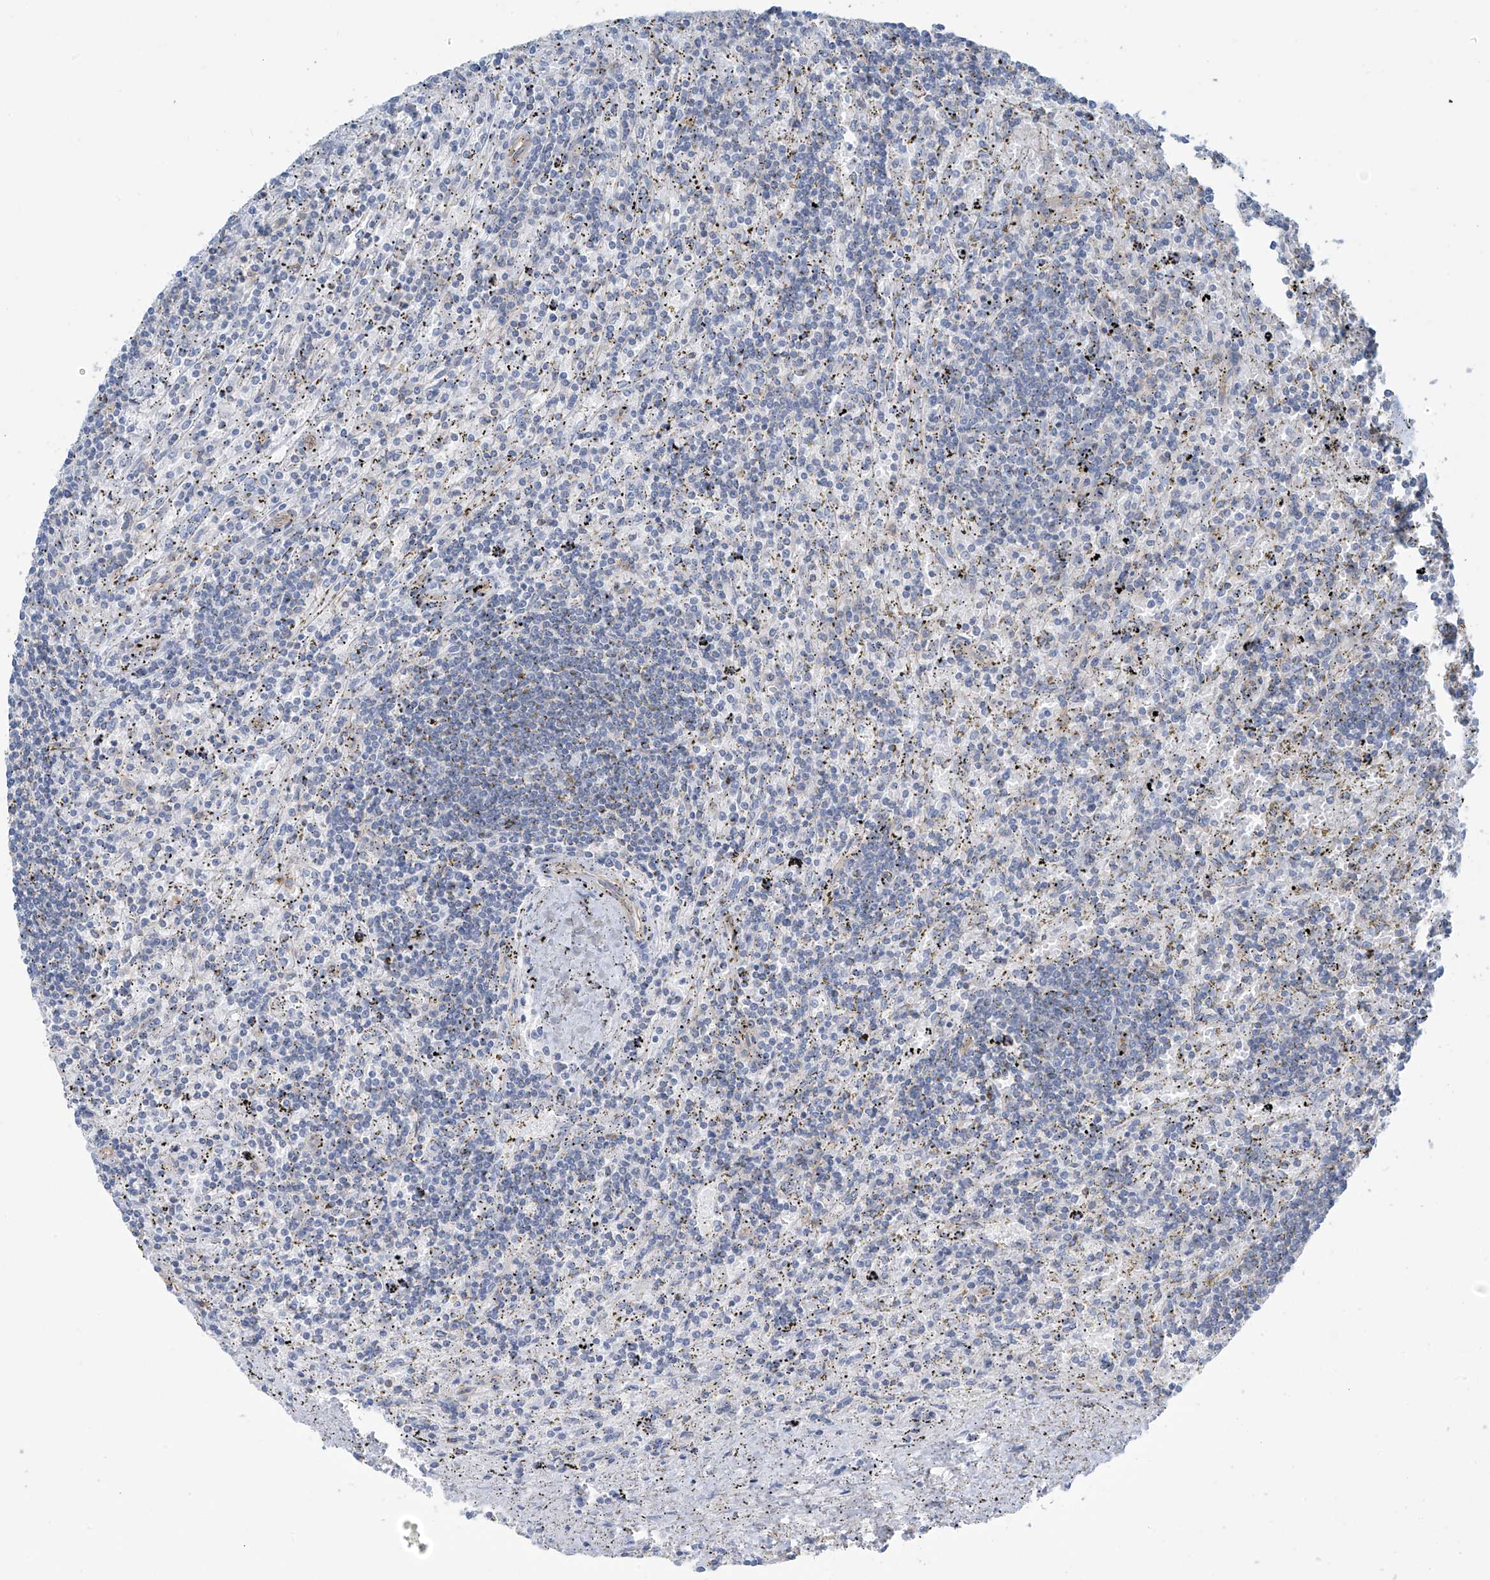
{"staining": {"intensity": "negative", "quantity": "none", "location": "none"}, "tissue": "lymphoma", "cell_type": "Tumor cells", "image_type": "cancer", "snomed": [{"axis": "morphology", "description": "Malignant lymphoma, non-Hodgkin's type, Low grade"}, {"axis": "topography", "description": "Spleen"}], "caption": "The immunohistochemistry micrograph has no significant expression in tumor cells of low-grade malignant lymphoma, non-Hodgkin's type tissue.", "gene": "ZNF846", "patient": {"sex": "male", "age": 76}}